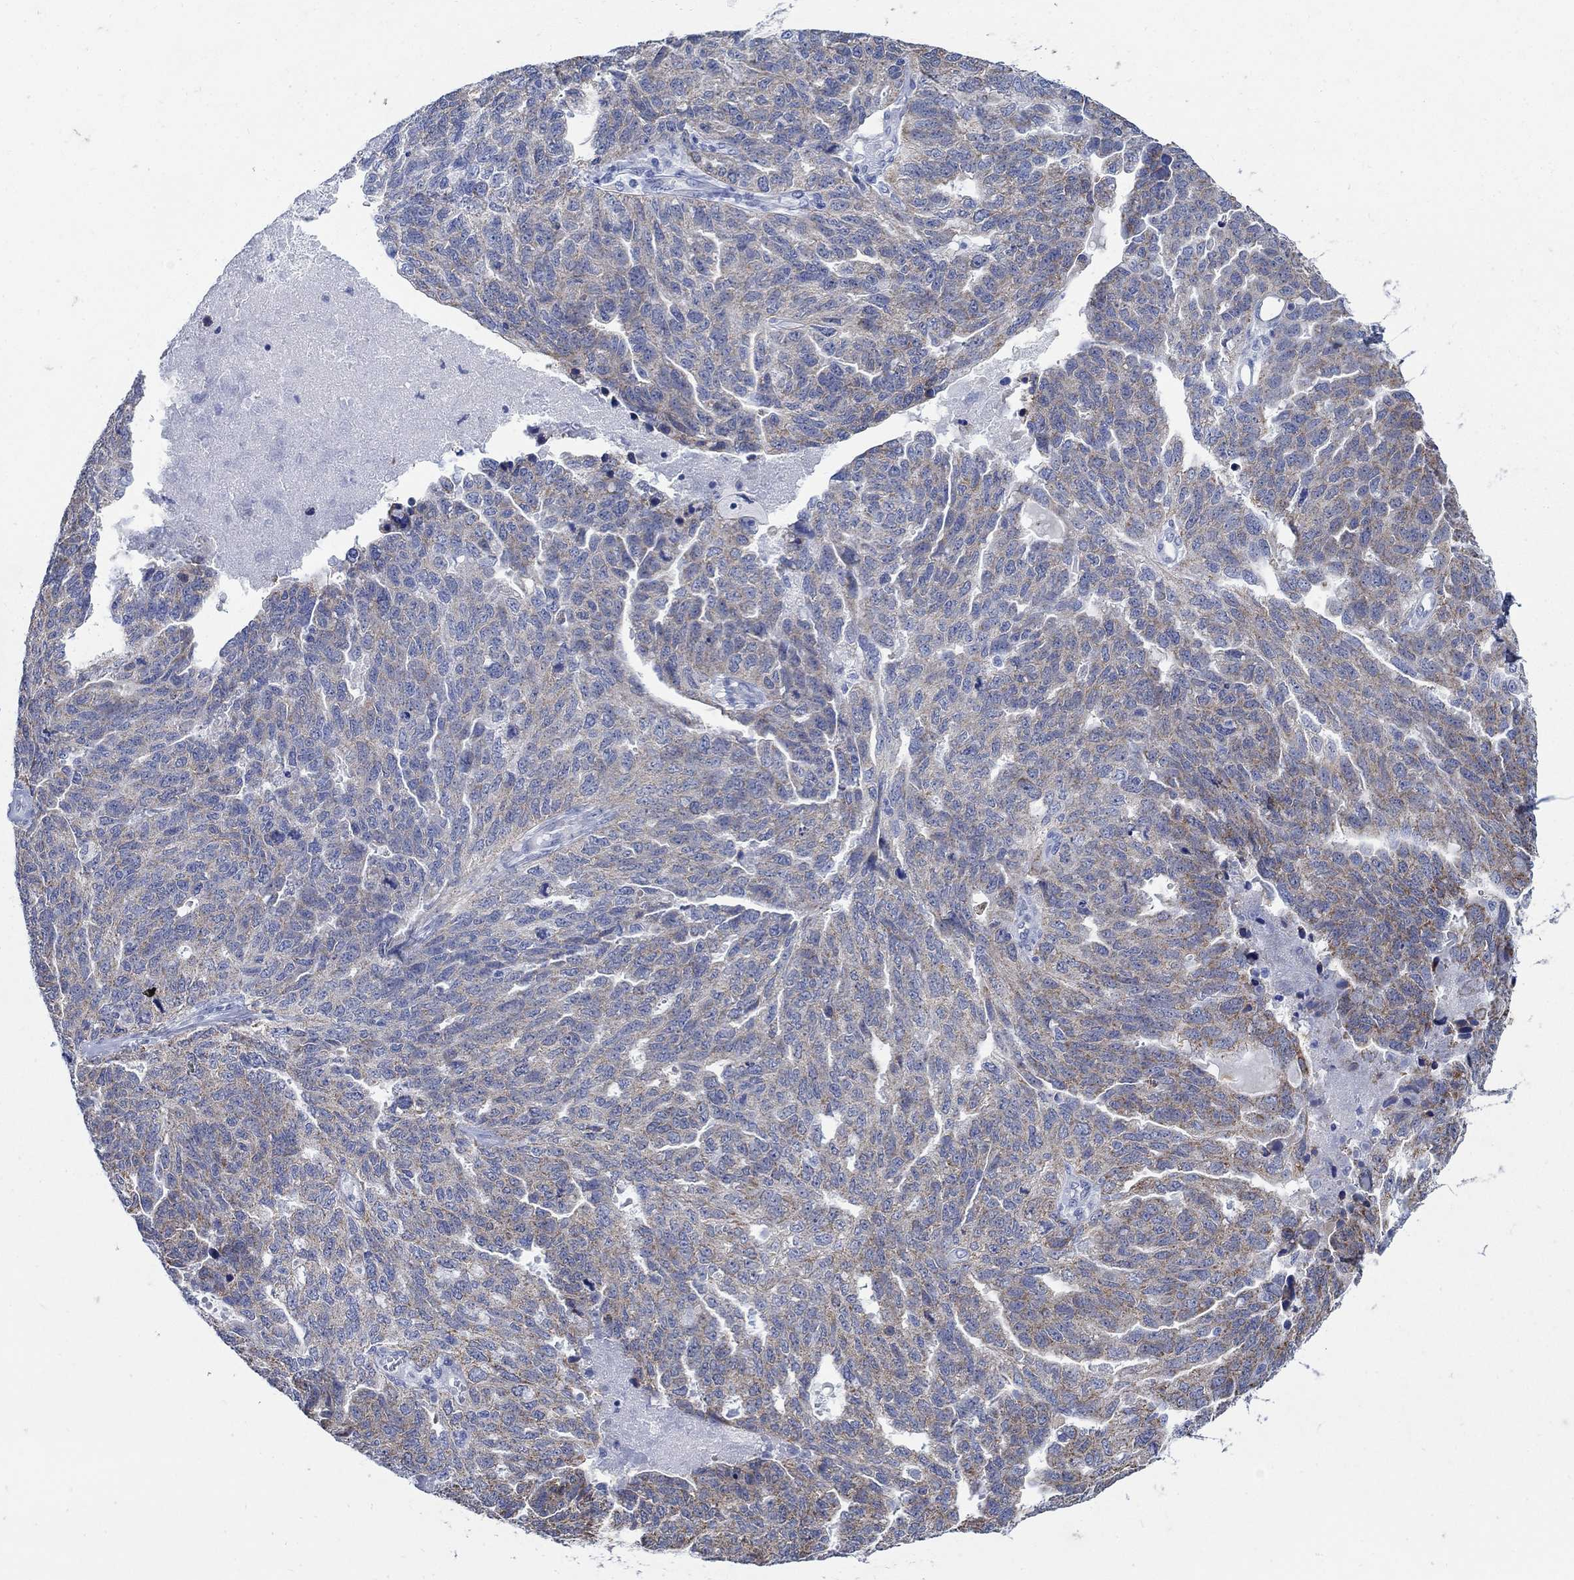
{"staining": {"intensity": "moderate", "quantity": "<25%", "location": "cytoplasmic/membranous"}, "tissue": "ovarian cancer", "cell_type": "Tumor cells", "image_type": "cancer", "snomed": [{"axis": "morphology", "description": "Cystadenocarcinoma, serous, NOS"}, {"axis": "topography", "description": "Ovary"}], "caption": "Ovarian cancer tissue demonstrates moderate cytoplasmic/membranous expression in about <25% of tumor cells", "gene": "ZDHHC14", "patient": {"sex": "female", "age": 71}}